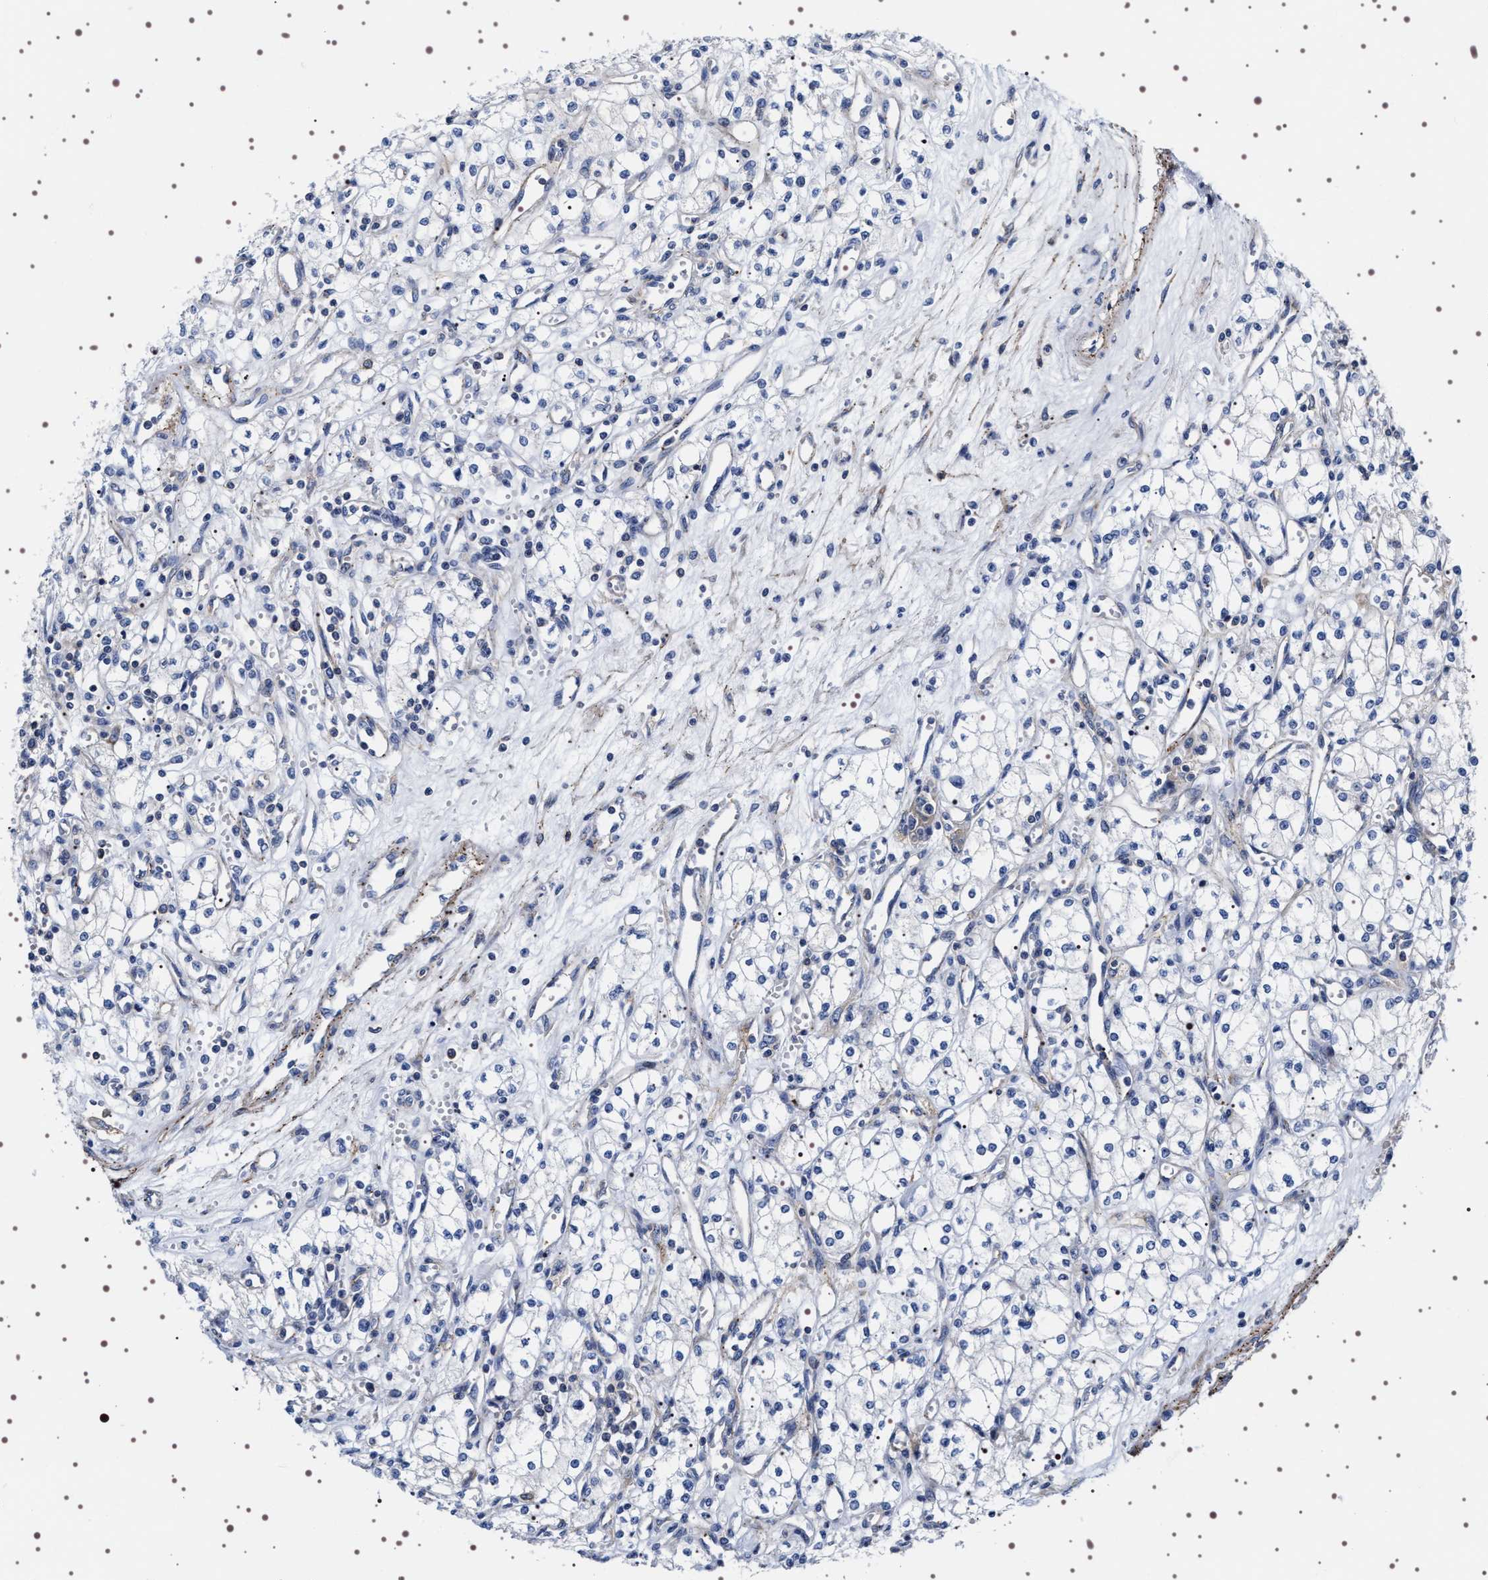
{"staining": {"intensity": "negative", "quantity": "none", "location": "none"}, "tissue": "renal cancer", "cell_type": "Tumor cells", "image_type": "cancer", "snomed": [{"axis": "morphology", "description": "Adenocarcinoma, NOS"}, {"axis": "topography", "description": "Kidney"}], "caption": "Histopathology image shows no protein expression in tumor cells of renal adenocarcinoma tissue. (DAB (3,3'-diaminobenzidine) IHC with hematoxylin counter stain).", "gene": "SQLE", "patient": {"sex": "male", "age": 59}}